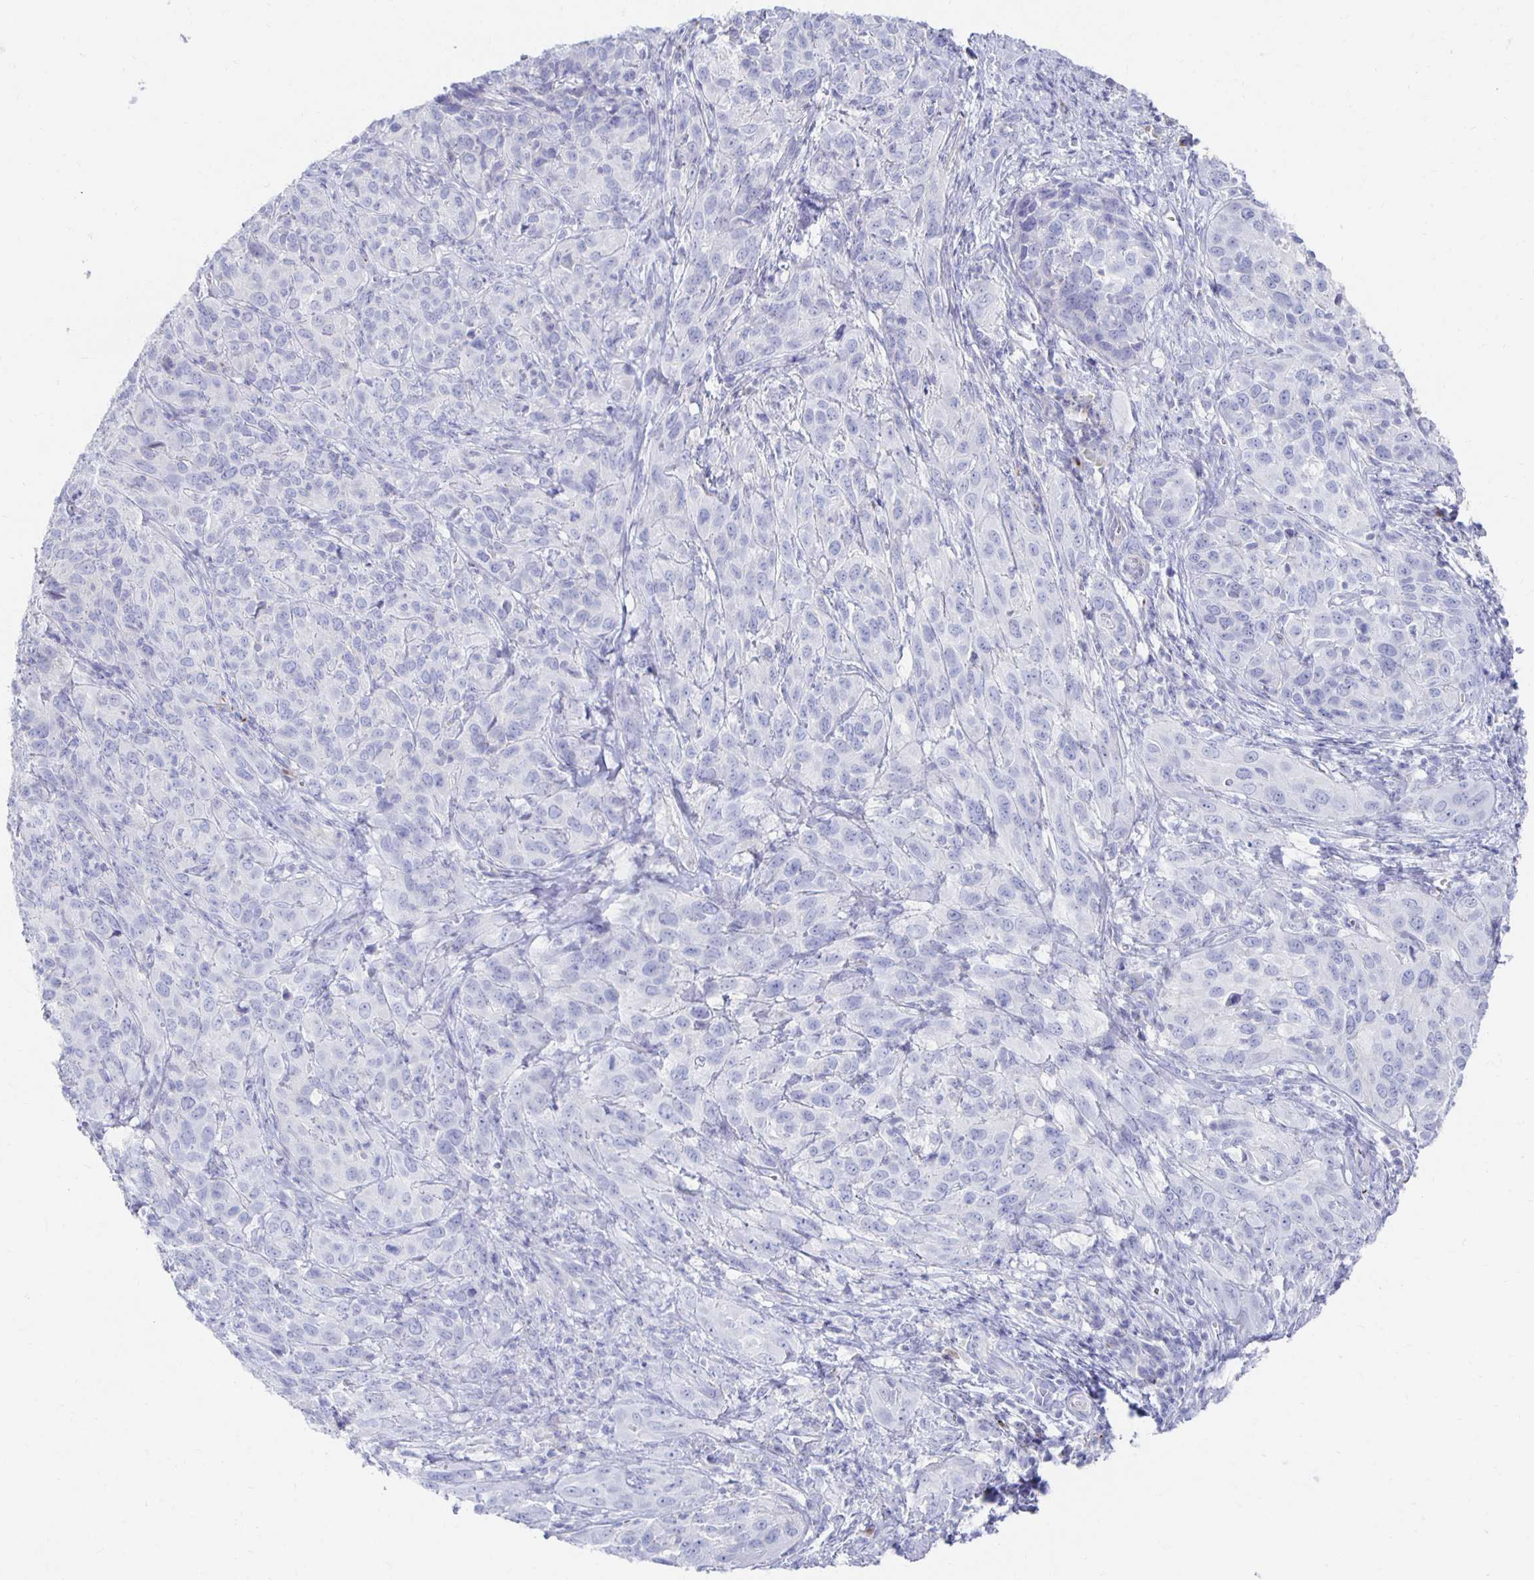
{"staining": {"intensity": "negative", "quantity": "none", "location": "none"}, "tissue": "cervical cancer", "cell_type": "Tumor cells", "image_type": "cancer", "snomed": [{"axis": "morphology", "description": "Squamous cell carcinoma, NOS"}, {"axis": "topography", "description": "Cervix"}], "caption": "High magnification brightfield microscopy of squamous cell carcinoma (cervical) stained with DAB (3,3'-diaminobenzidine) (brown) and counterstained with hematoxylin (blue): tumor cells show no significant positivity.", "gene": "PRDM7", "patient": {"sex": "female", "age": 51}}